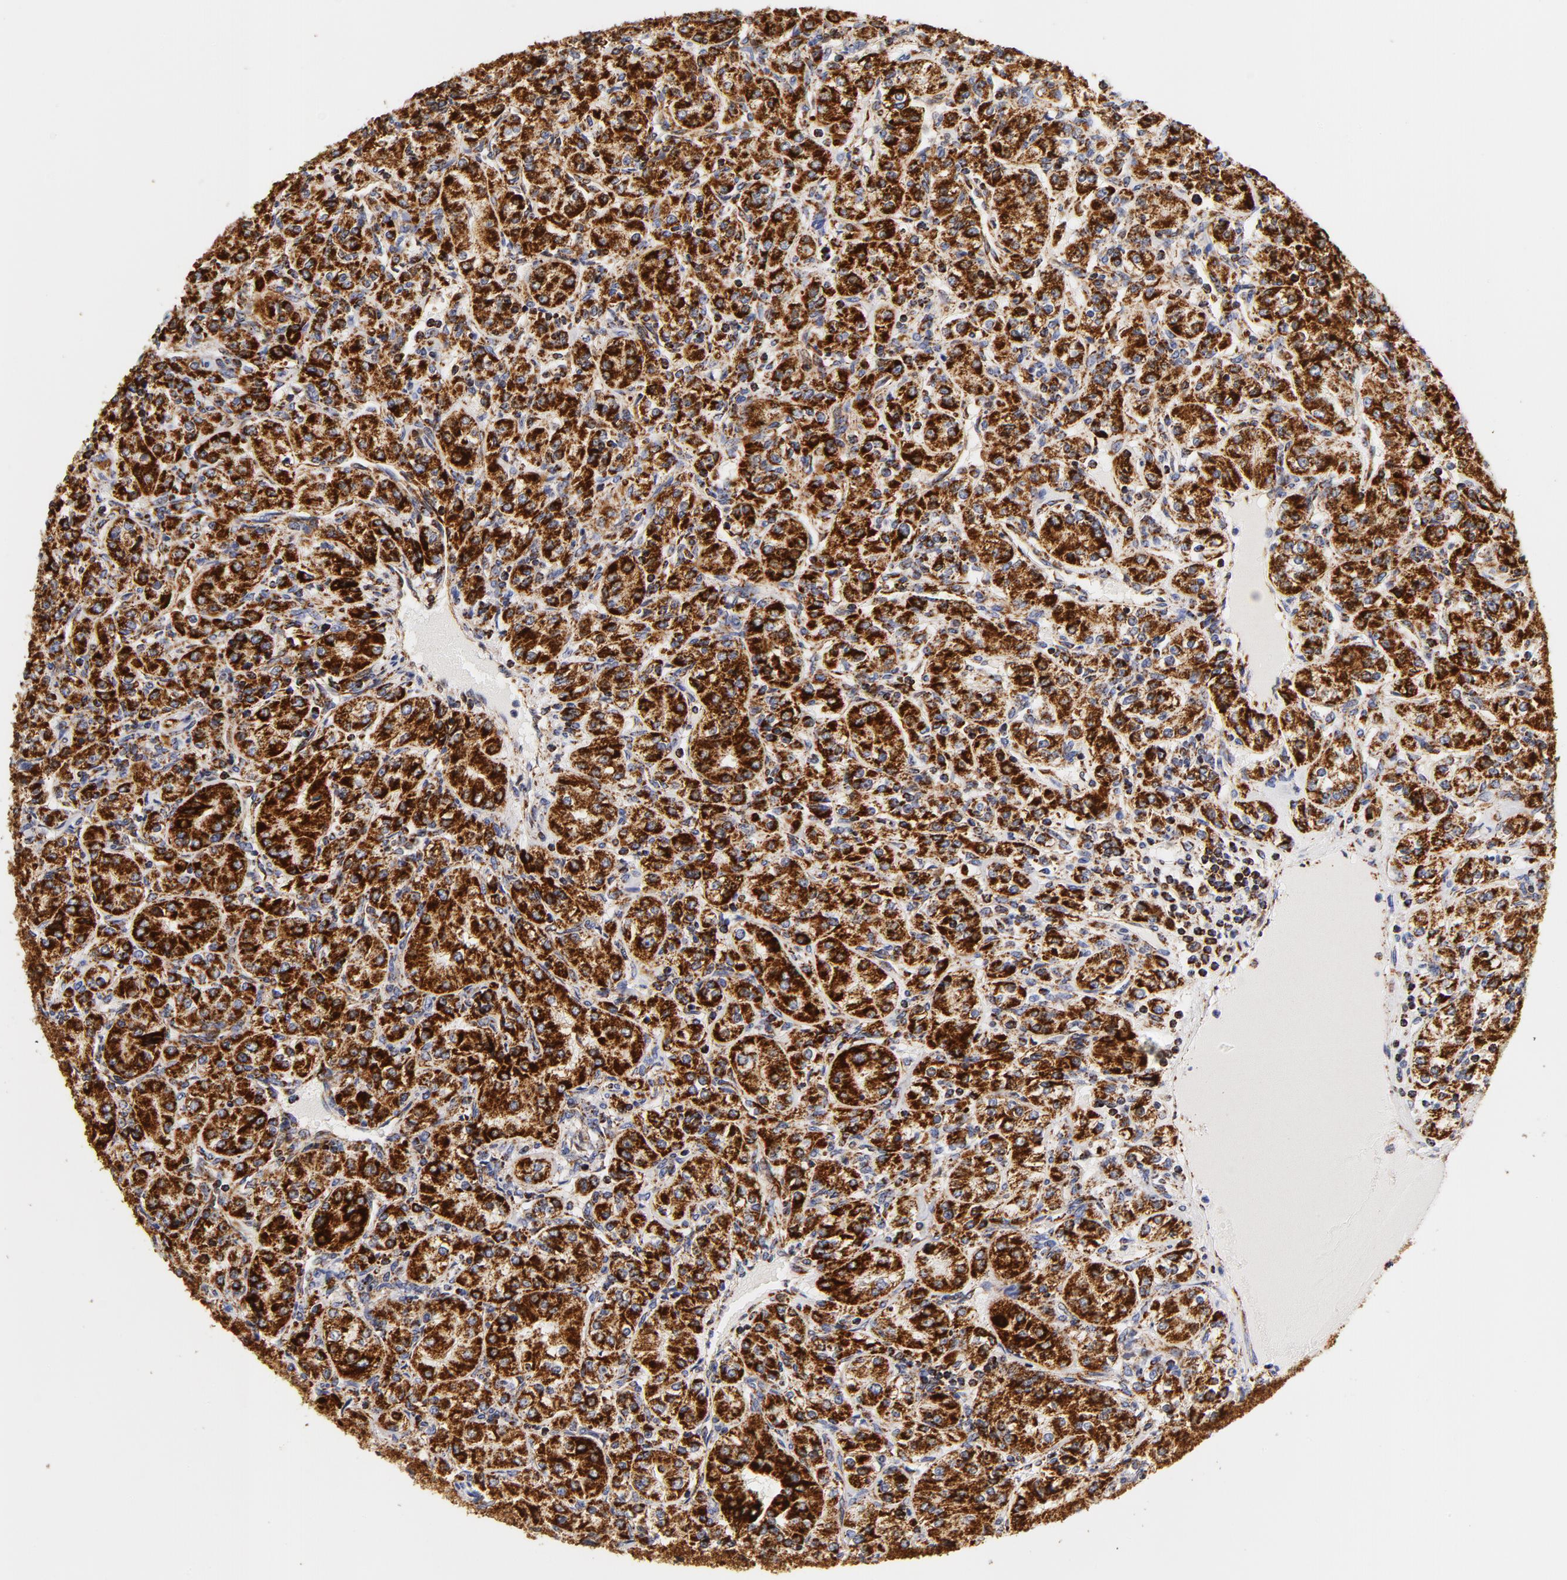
{"staining": {"intensity": "strong", "quantity": ">75%", "location": "cytoplasmic/membranous"}, "tissue": "renal cancer", "cell_type": "Tumor cells", "image_type": "cancer", "snomed": [{"axis": "morphology", "description": "Adenocarcinoma, NOS"}, {"axis": "topography", "description": "Kidney"}], "caption": "Immunohistochemical staining of human renal cancer demonstrates high levels of strong cytoplasmic/membranous expression in approximately >75% of tumor cells.", "gene": "ECHS1", "patient": {"sex": "male", "age": 77}}